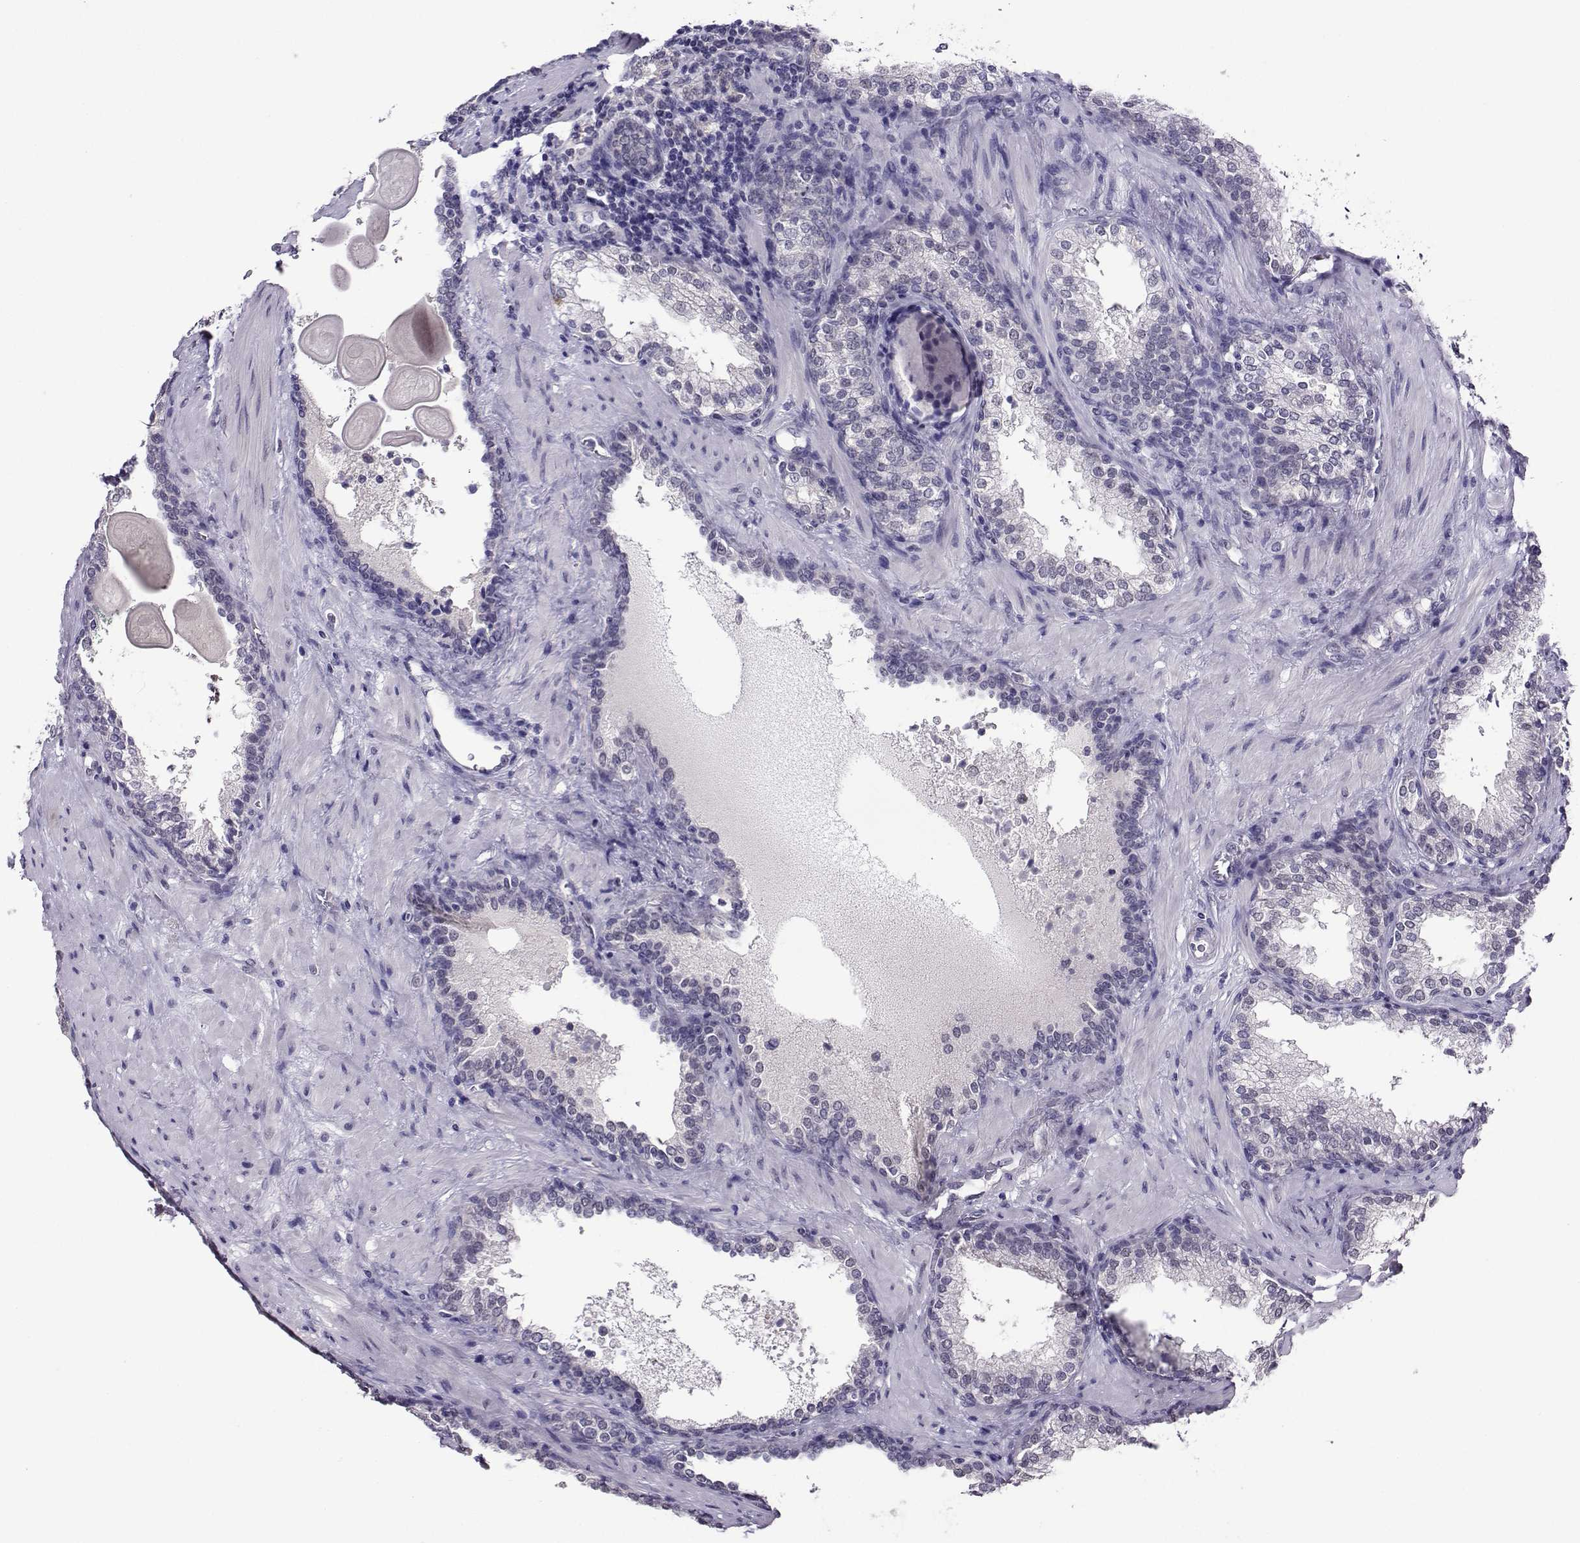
{"staining": {"intensity": "negative", "quantity": "none", "location": "none"}, "tissue": "prostate cancer", "cell_type": "Tumor cells", "image_type": "cancer", "snomed": [{"axis": "morphology", "description": "Adenocarcinoma, Low grade"}, {"axis": "topography", "description": "Prostate"}], "caption": "The photomicrograph shows no staining of tumor cells in low-grade adenocarcinoma (prostate). (DAB (3,3'-diaminobenzidine) immunohistochemistry (IHC) with hematoxylin counter stain).", "gene": "DDX20", "patient": {"sex": "male", "age": 60}}